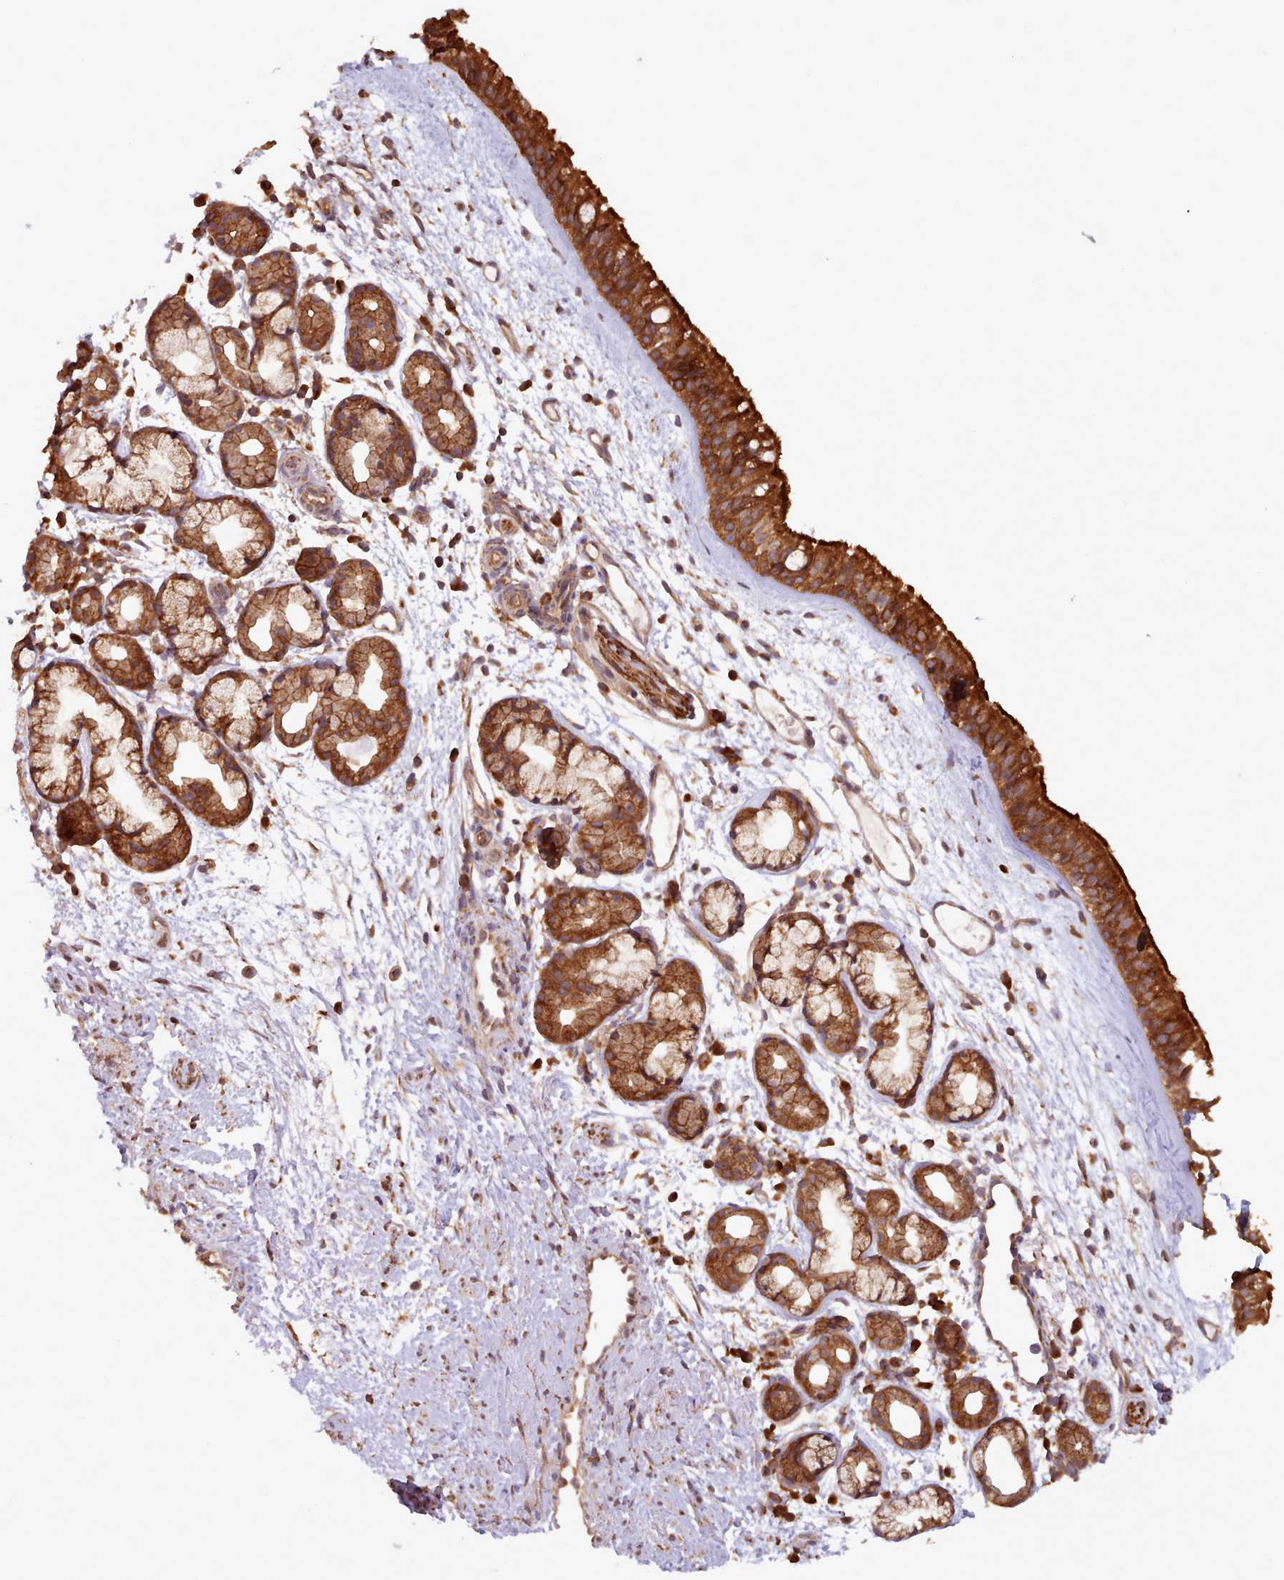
{"staining": {"intensity": "strong", "quantity": ">75%", "location": "cytoplasmic/membranous"}, "tissue": "nasopharynx", "cell_type": "Respiratory epithelial cells", "image_type": "normal", "snomed": [{"axis": "morphology", "description": "Normal tissue, NOS"}, {"axis": "topography", "description": "Nasopharynx"}], "caption": "IHC histopathology image of benign nasopharynx: nasopharynx stained using IHC reveals high levels of strong protein expression localized specifically in the cytoplasmic/membranous of respiratory epithelial cells, appearing as a cytoplasmic/membranous brown color.", "gene": "CRYBG1", "patient": {"sex": "female", "age": 81}}